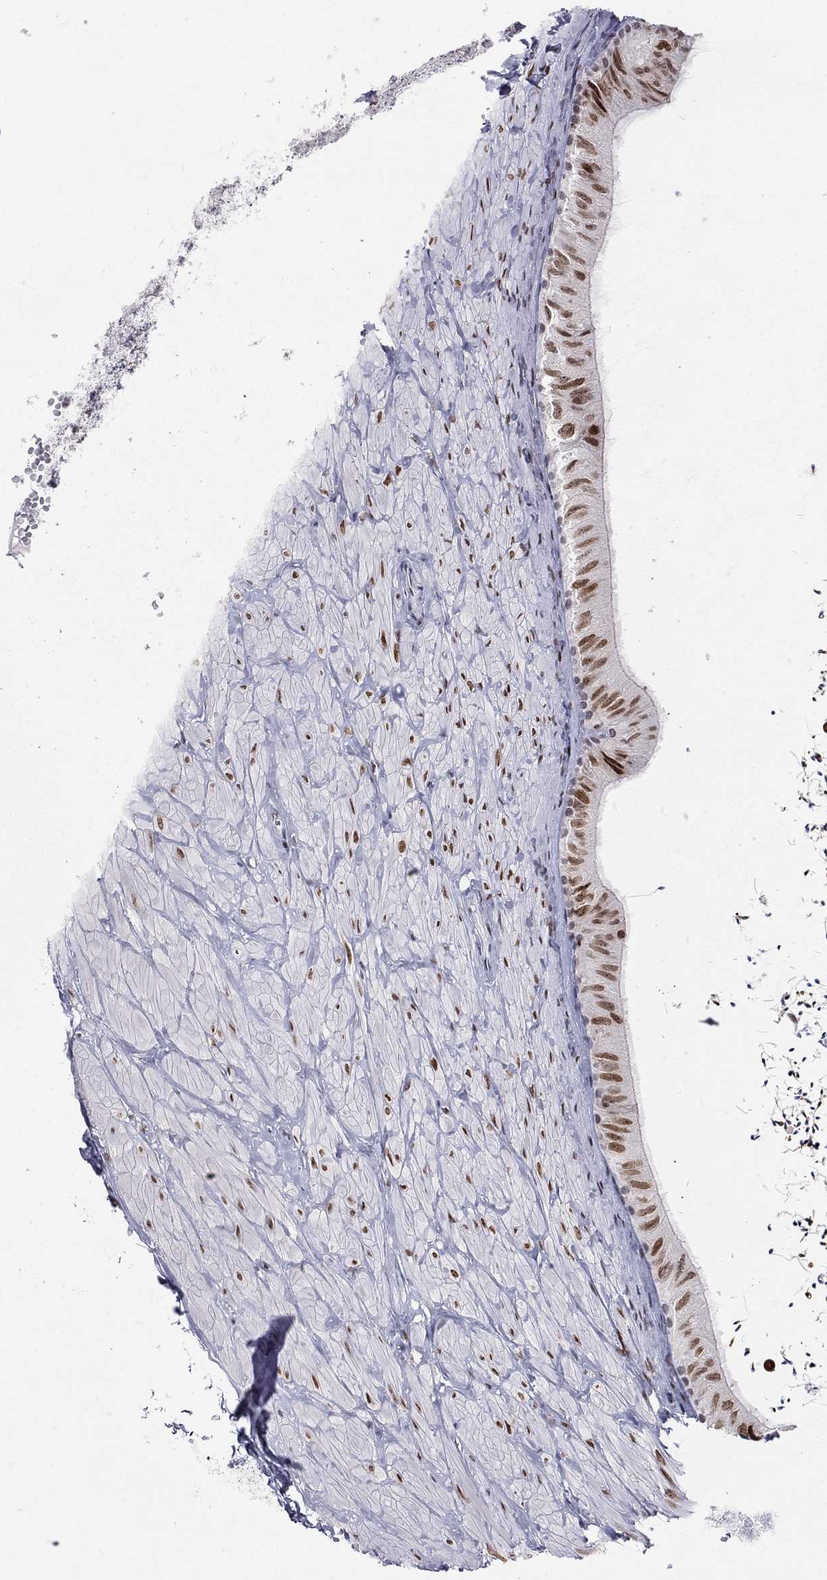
{"staining": {"intensity": "moderate", "quantity": ">75%", "location": "nuclear"}, "tissue": "epididymis", "cell_type": "Glandular cells", "image_type": "normal", "snomed": [{"axis": "morphology", "description": "Normal tissue, NOS"}, {"axis": "topography", "description": "Epididymis"}], "caption": "A medium amount of moderate nuclear positivity is present in approximately >75% of glandular cells in unremarkable epididymis. (DAB = brown stain, brightfield microscopy at high magnification).", "gene": "H2AX", "patient": {"sex": "male", "age": 32}}